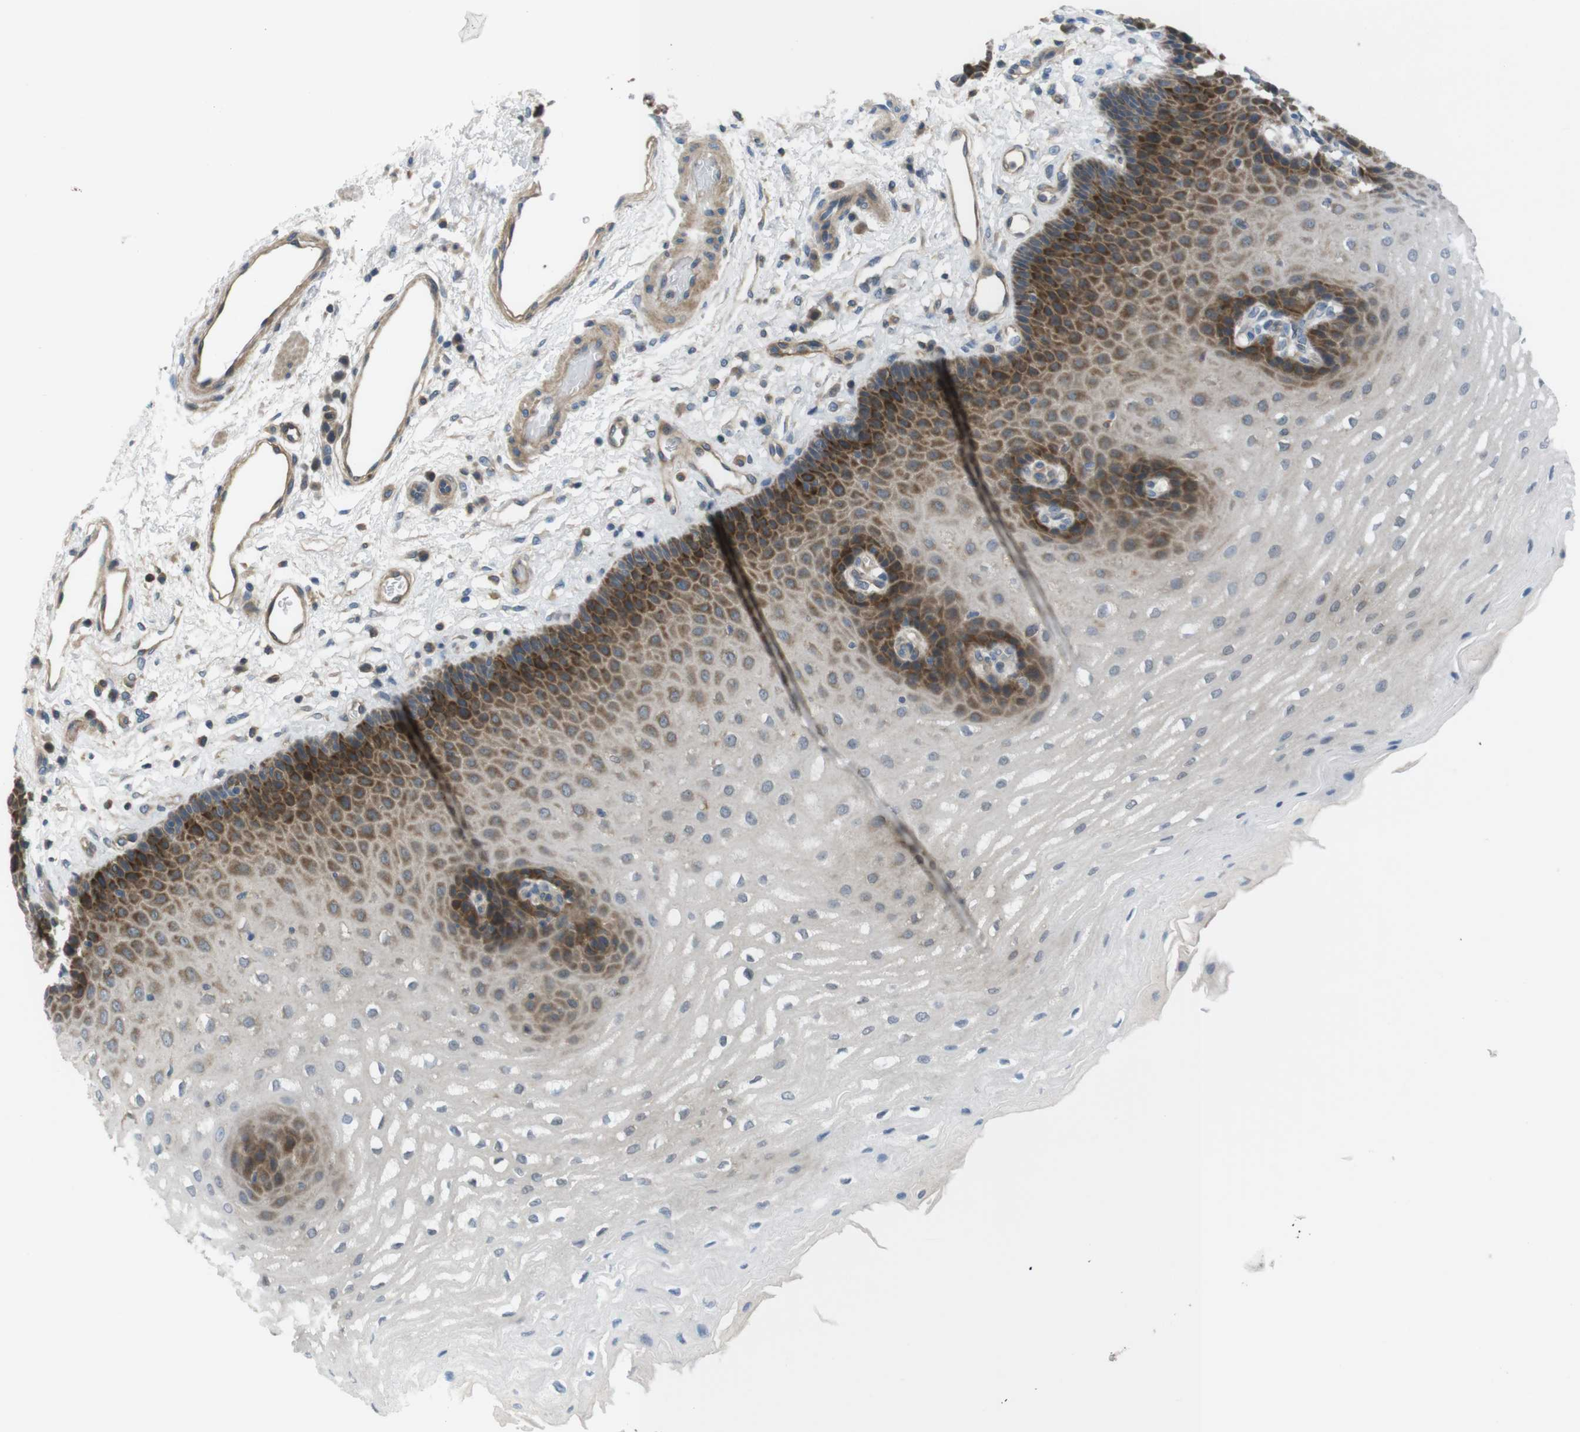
{"staining": {"intensity": "strong", "quantity": "25%-75%", "location": "cytoplasmic/membranous"}, "tissue": "esophagus", "cell_type": "Squamous epithelial cells", "image_type": "normal", "snomed": [{"axis": "morphology", "description": "Normal tissue, NOS"}, {"axis": "topography", "description": "Esophagus"}], "caption": "Immunohistochemistry (IHC) of unremarkable human esophagus shows high levels of strong cytoplasmic/membranous staining in approximately 25%-75% of squamous epithelial cells. (DAB (3,3'-diaminobenzidine) = brown stain, brightfield microscopy at high magnification).", "gene": "MTHFD1L", "patient": {"sex": "male", "age": 54}}